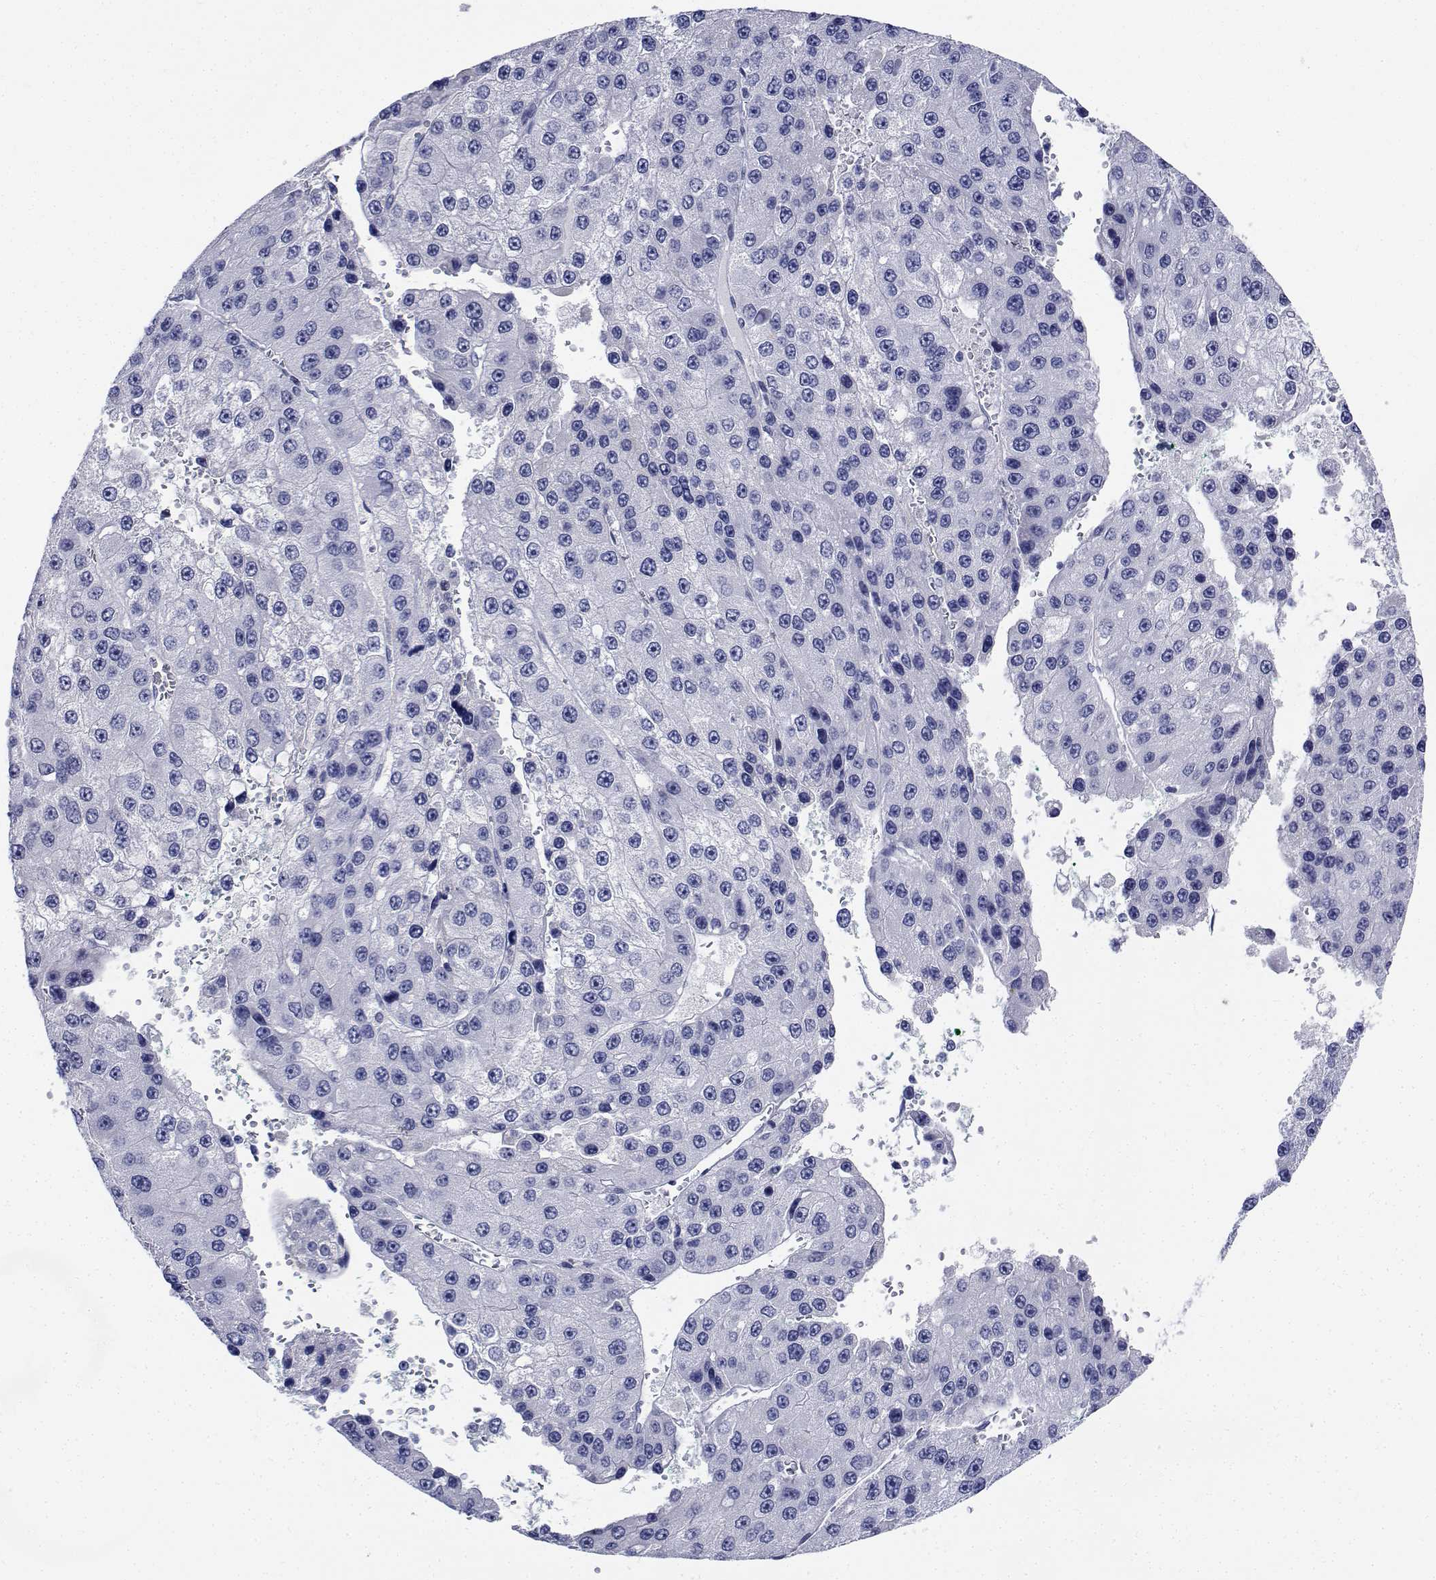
{"staining": {"intensity": "negative", "quantity": "none", "location": "none"}, "tissue": "liver cancer", "cell_type": "Tumor cells", "image_type": "cancer", "snomed": [{"axis": "morphology", "description": "Carcinoma, Hepatocellular, NOS"}, {"axis": "topography", "description": "Liver"}], "caption": "Immunohistochemistry (IHC) of hepatocellular carcinoma (liver) demonstrates no positivity in tumor cells. (Stains: DAB (3,3'-diaminobenzidine) immunohistochemistry (IHC) with hematoxylin counter stain, Microscopy: brightfield microscopy at high magnification).", "gene": "PLXNA4", "patient": {"sex": "female", "age": 73}}